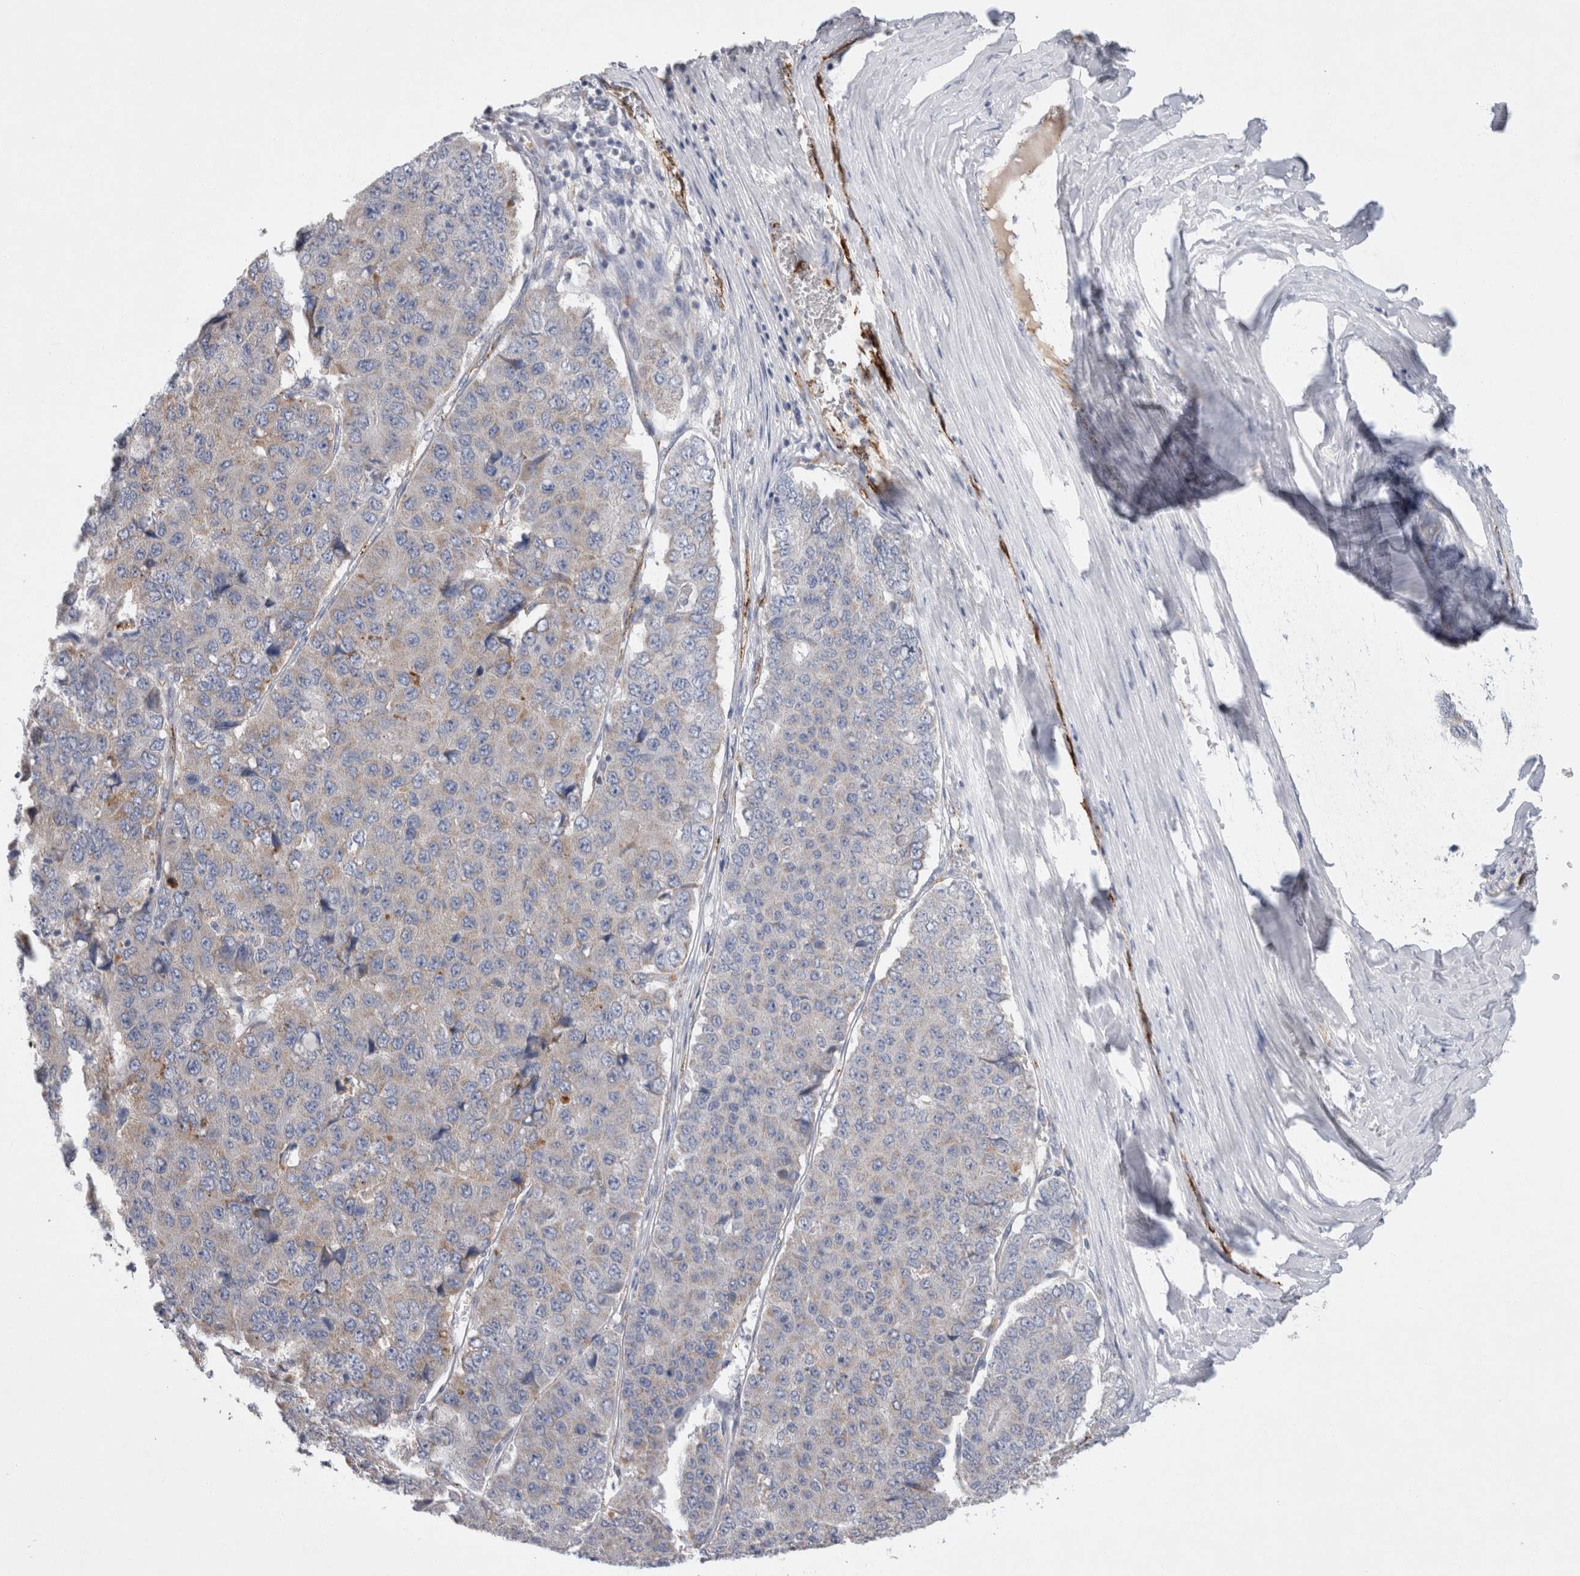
{"staining": {"intensity": "weak", "quantity": "<25%", "location": "cytoplasmic/membranous"}, "tissue": "pancreatic cancer", "cell_type": "Tumor cells", "image_type": "cancer", "snomed": [{"axis": "morphology", "description": "Adenocarcinoma, NOS"}, {"axis": "topography", "description": "Pancreas"}], "caption": "A high-resolution micrograph shows IHC staining of adenocarcinoma (pancreatic), which demonstrates no significant expression in tumor cells.", "gene": "IARS2", "patient": {"sex": "male", "age": 50}}